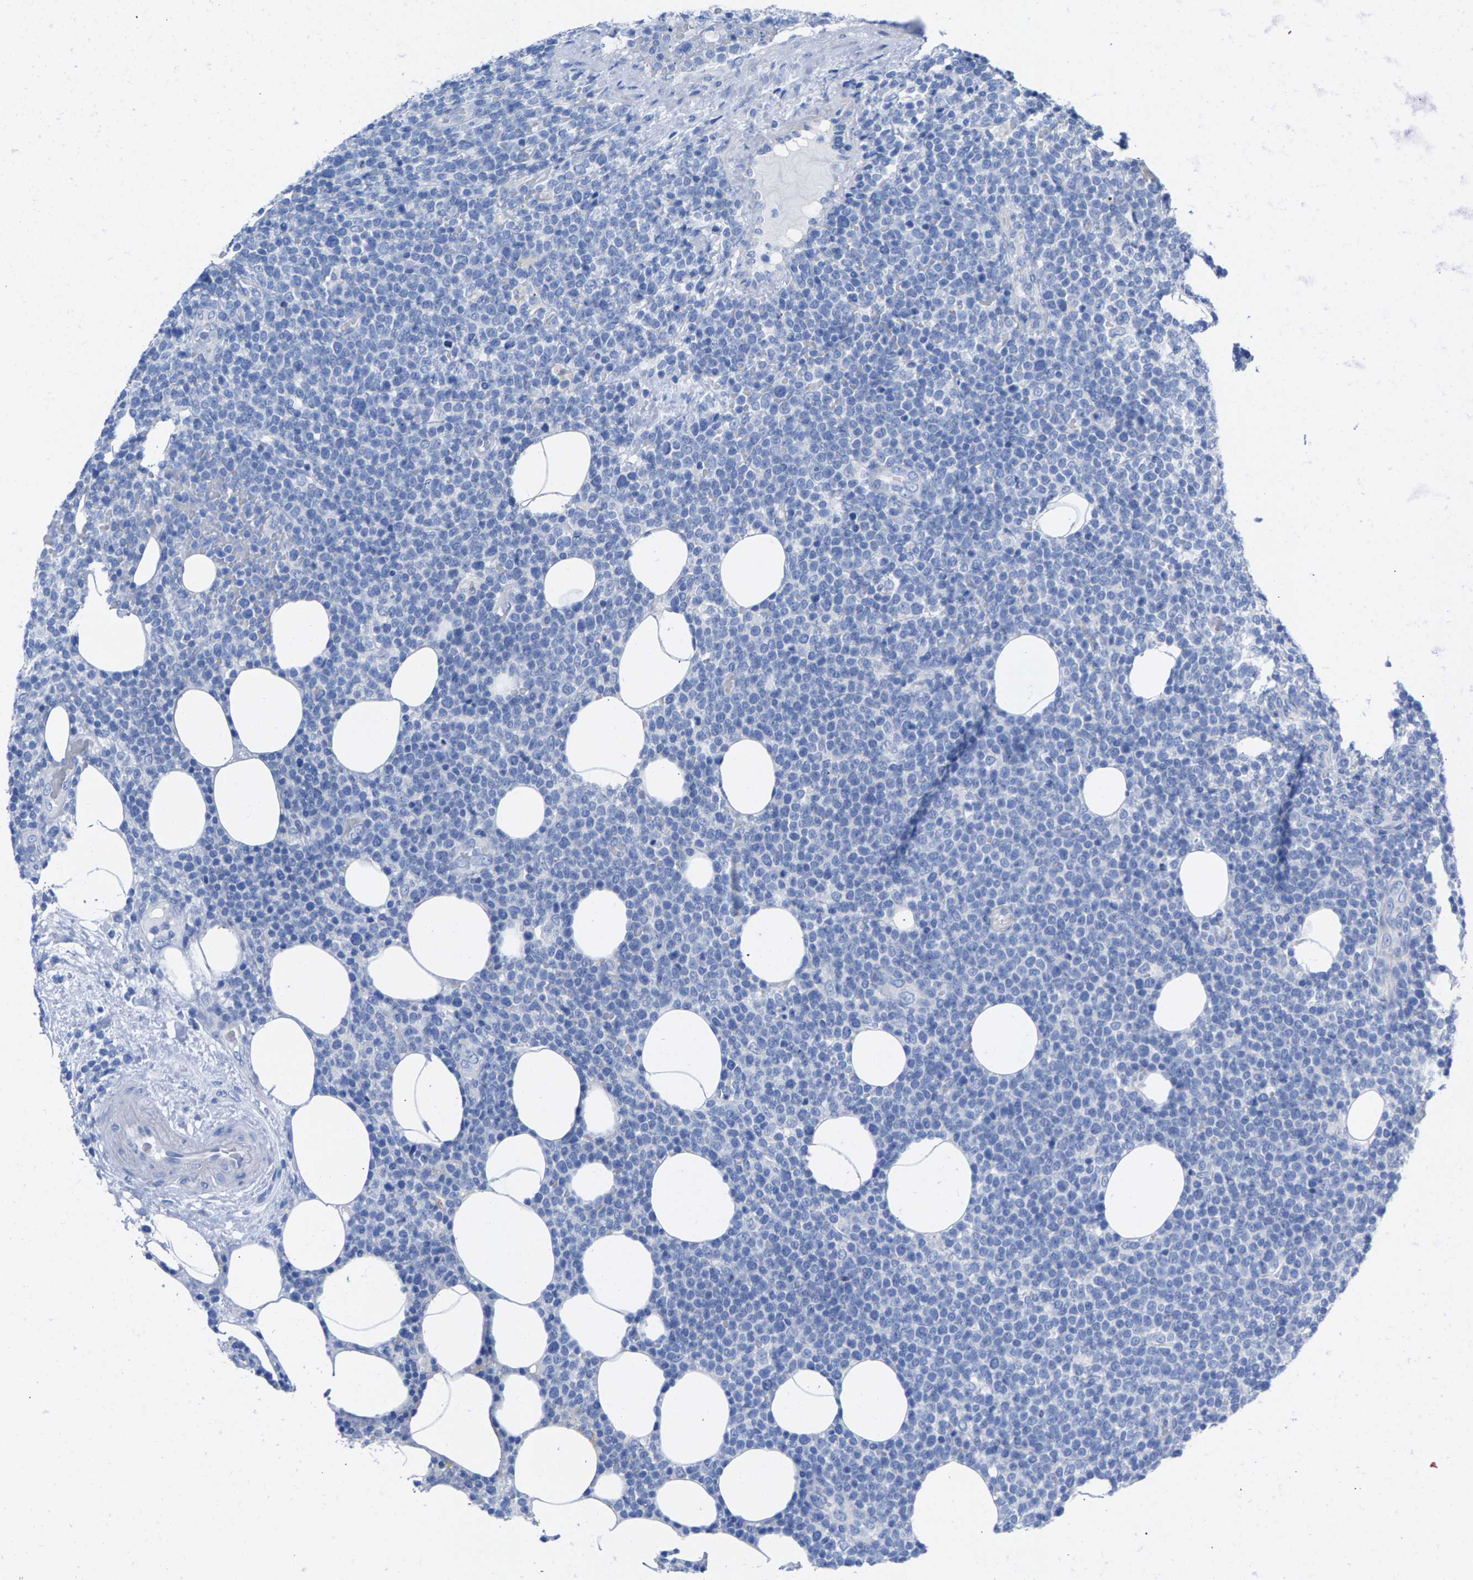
{"staining": {"intensity": "negative", "quantity": "none", "location": "none"}, "tissue": "lymphoma", "cell_type": "Tumor cells", "image_type": "cancer", "snomed": [{"axis": "morphology", "description": "Malignant lymphoma, non-Hodgkin's type, High grade"}, {"axis": "topography", "description": "Lymph node"}], "caption": "There is no significant staining in tumor cells of lymphoma.", "gene": "CPA1", "patient": {"sex": "male", "age": 61}}